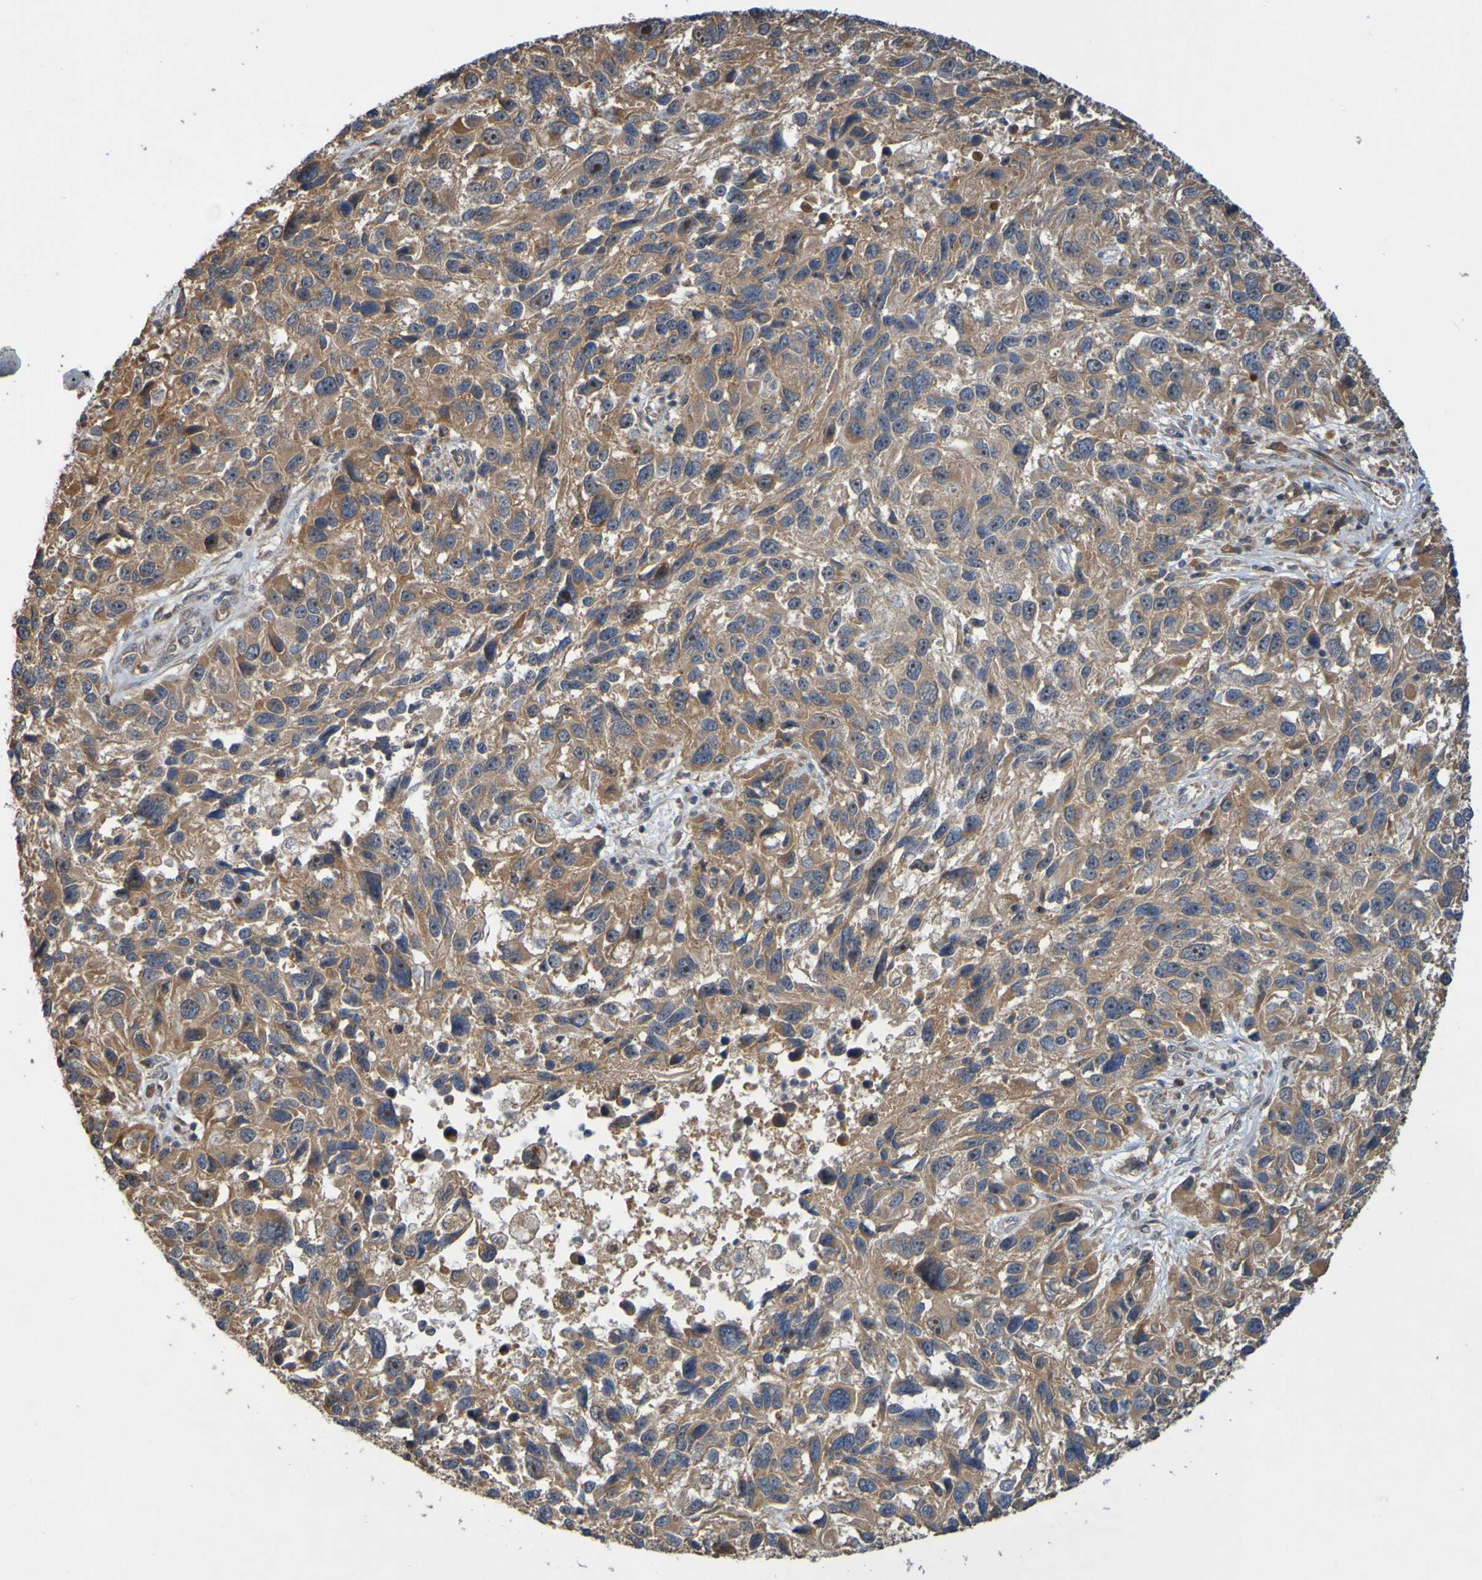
{"staining": {"intensity": "moderate", "quantity": ">75%", "location": "cytoplasmic/membranous,nuclear"}, "tissue": "melanoma", "cell_type": "Tumor cells", "image_type": "cancer", "snomed": [{"axis": "morphology", "description": "Malignant melanoma, NOS"}, {"axis": "topography", "description": "Skin"}], "caption": "Human melanoma stained with a protein marker exhibits moderate staining in tumor cells.", "gene": "TMBIM1", "patient": {"sex": "male", "age": 53}}